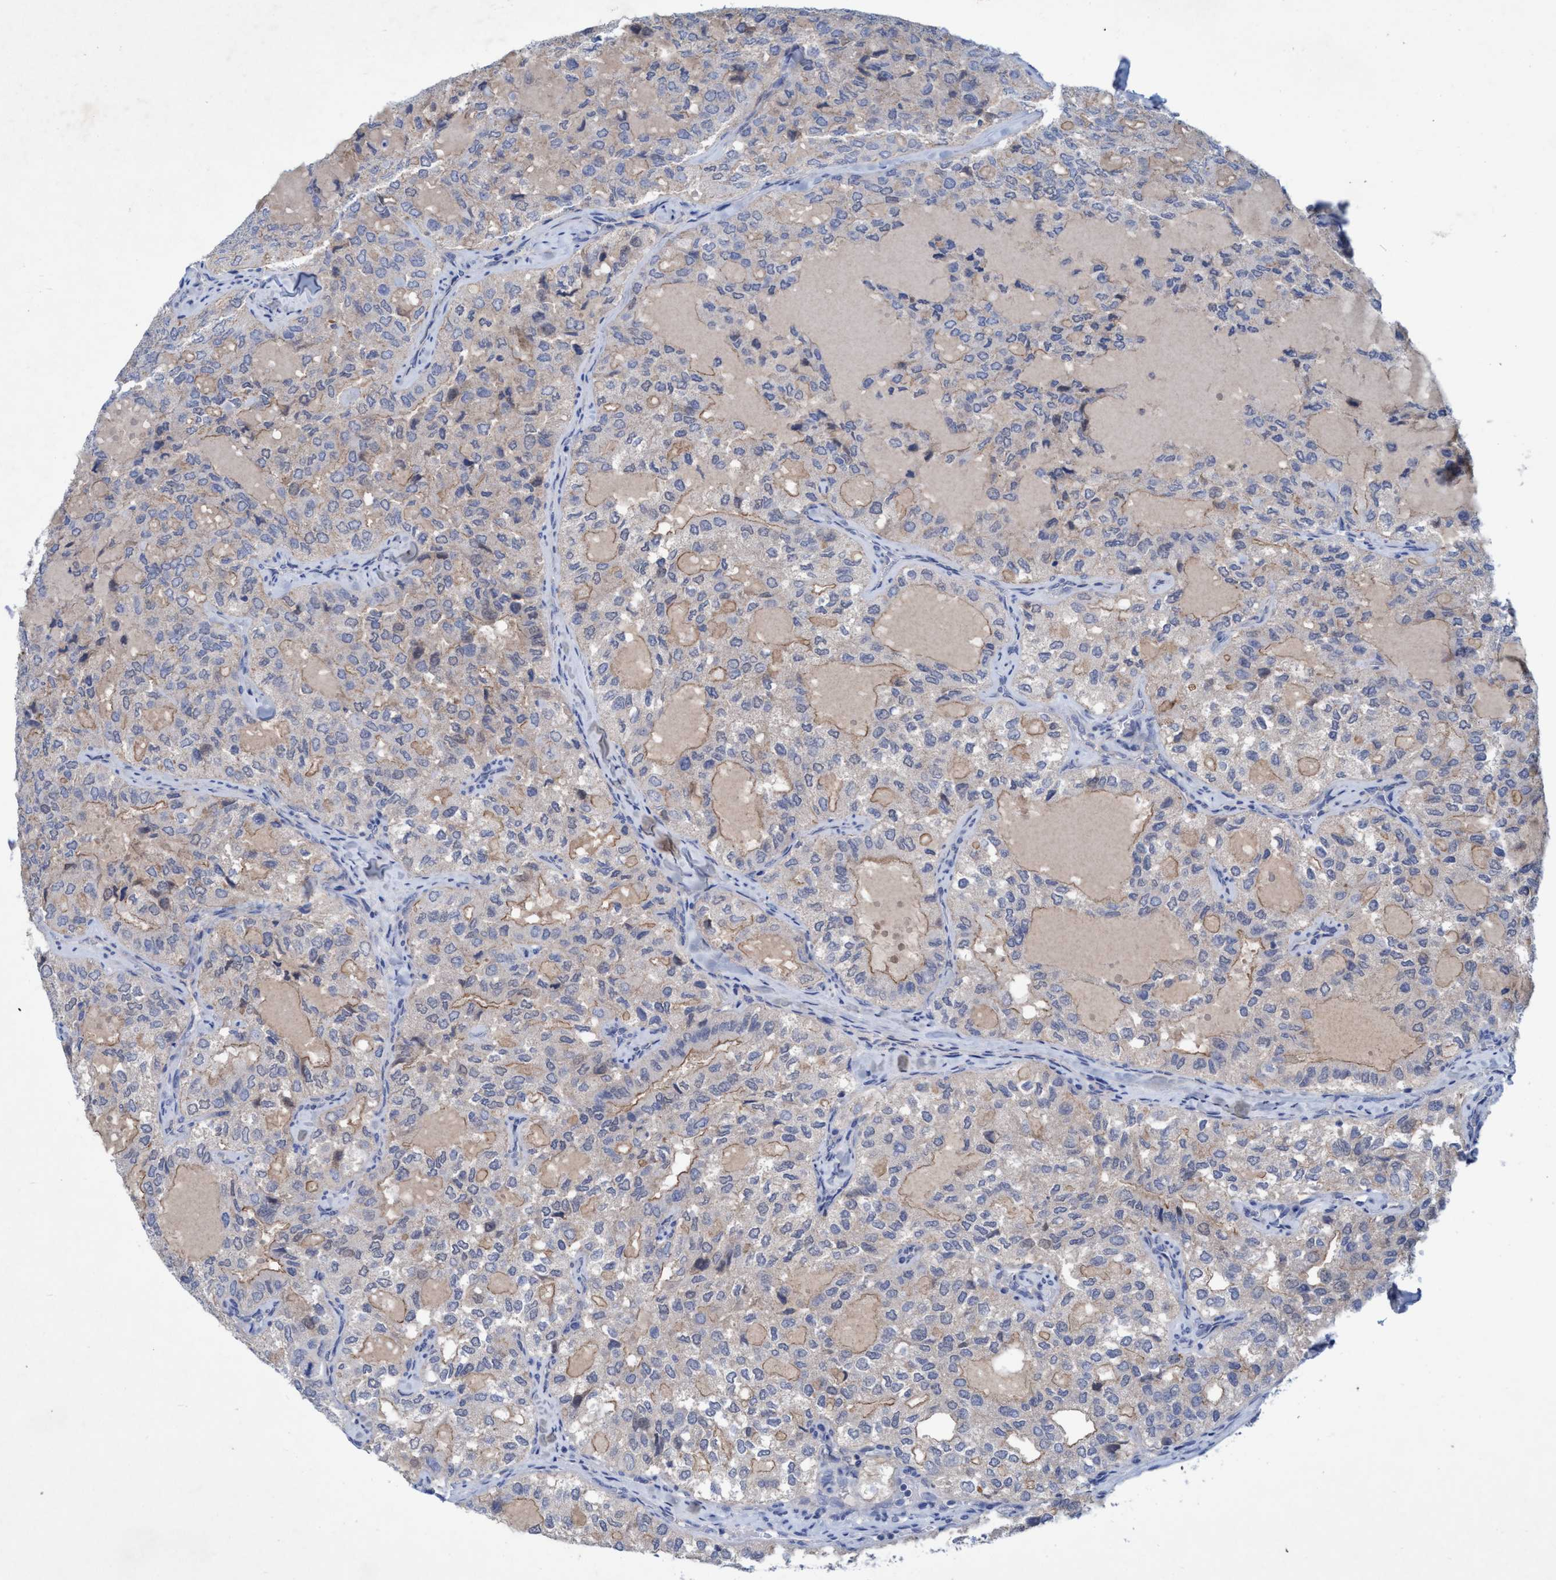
{"staining": {"intensity": "weak", "quantity": "25%-75%", "location": "cytoplasmic/membranous"}, "tissue": "thyroid cancer", "cell_type": "Tumor cells", "image_type": "cancer", "snomed": [{"axis": "morphology", "description": "Follicular adenoma carcinoma, NOS"}, {"axis": "topography", "description": "Thyroid gland"}], "caption": "Protein staining of follicular adenoma carcinoma (thyroid) tissue exhibits weak cytoplasmic/membranous positivity in about 25%-75% of tumor cells.", "gene": "GULP1", "patient": {"sex": "male", "age": 75}}